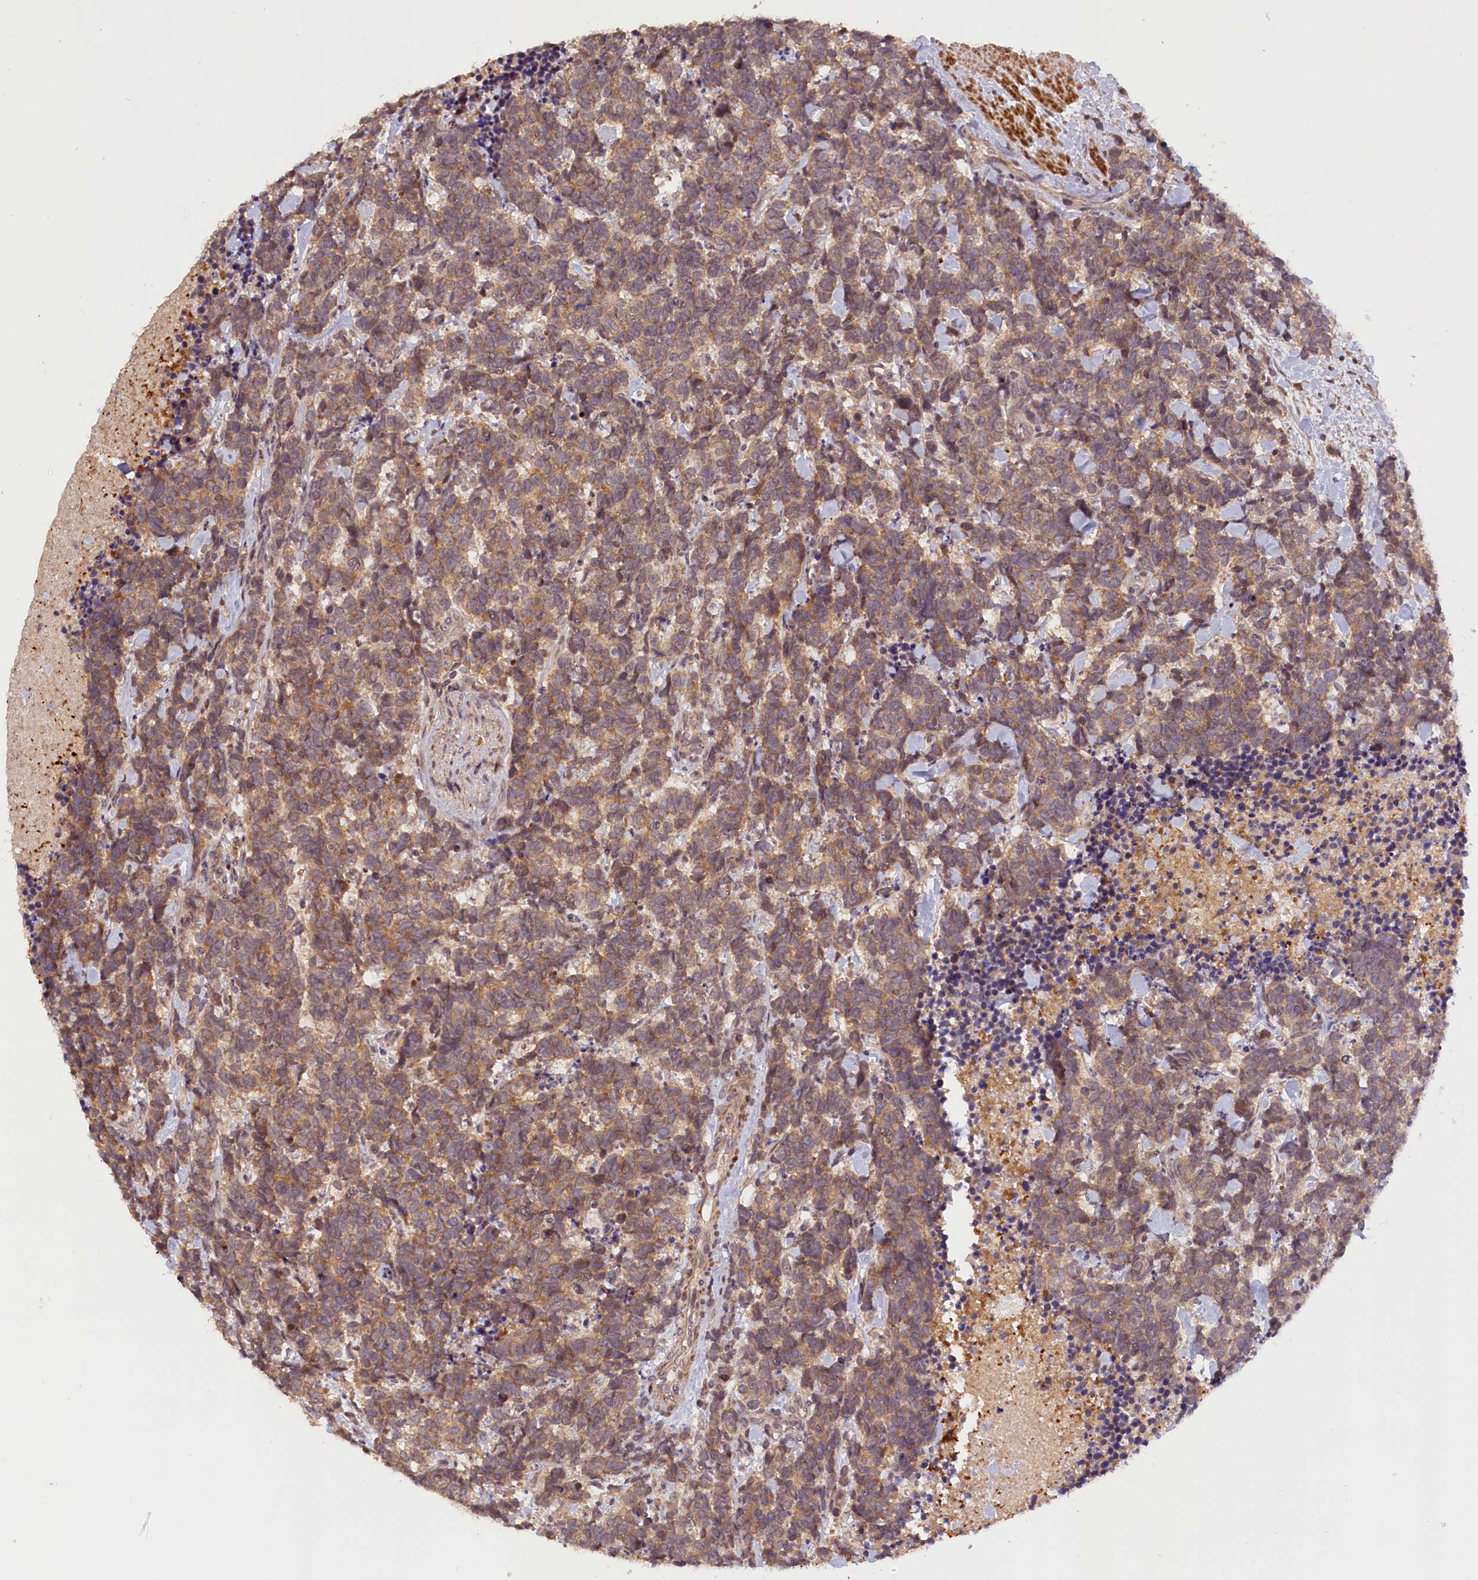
{"staining": {"intensity": "moderate", "quantity": ">75%", "location": "cytoplasmic/membranous"}, "tissue": "carcinoid", "cell_type": "Tumor cells", "image_type": "cancer", "snomed": [{"axis": "morphology", "description": "Carcinoma, NOS"}, {"axis": "morphology", "description": "Carcinoid, malignant, NOS"}, {"axis": "topography", "description": "Prostate"}], "caption": "Protein staining of carcinoid (malignant) tissue reveals moderate cytoplasmic/membranous positivity in approximately >75% of tumor cells.", "gene": "ZNF480", "patient": {"sex": "male", "age": 57}}